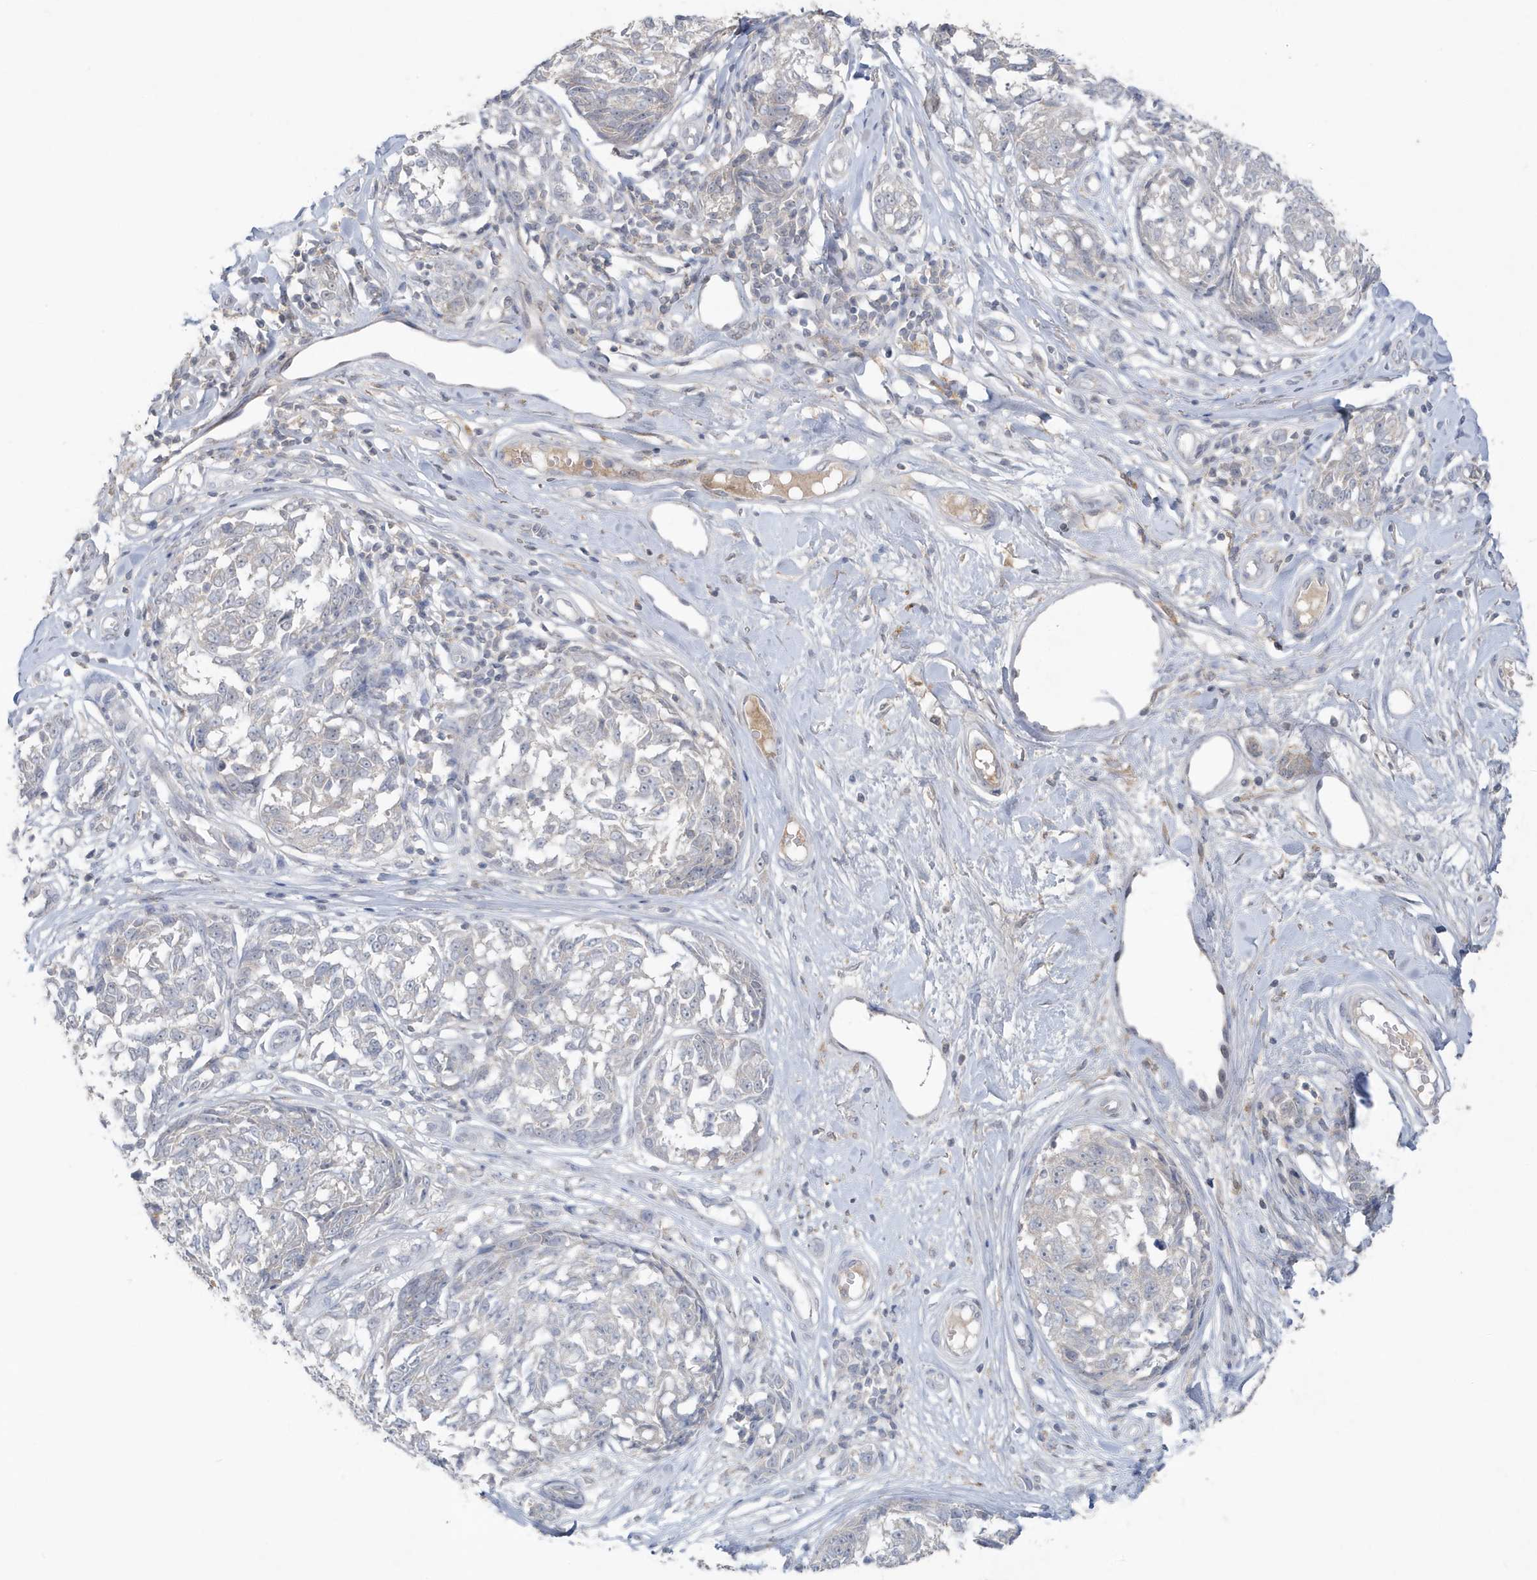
{"staining": {"intensity": "negative", "quantity": "none", "location": "none"}, "tissue": "melanoma", "cell_type": "Tumor cells", "image_type": "cancer", "snomed": [{"axis": "morphology", "description": "Malignant melanoma, NOS"}, {"axis": "topography", "description": "Skin"}], "caption": "Immunohistochemistry (IHC) photomicrograph of human melanoma stained for a protein (brown), which exhibits no expression in tumor cells.", "gene": "C1RL", "patient": {"sex": "female", "age": 64}}